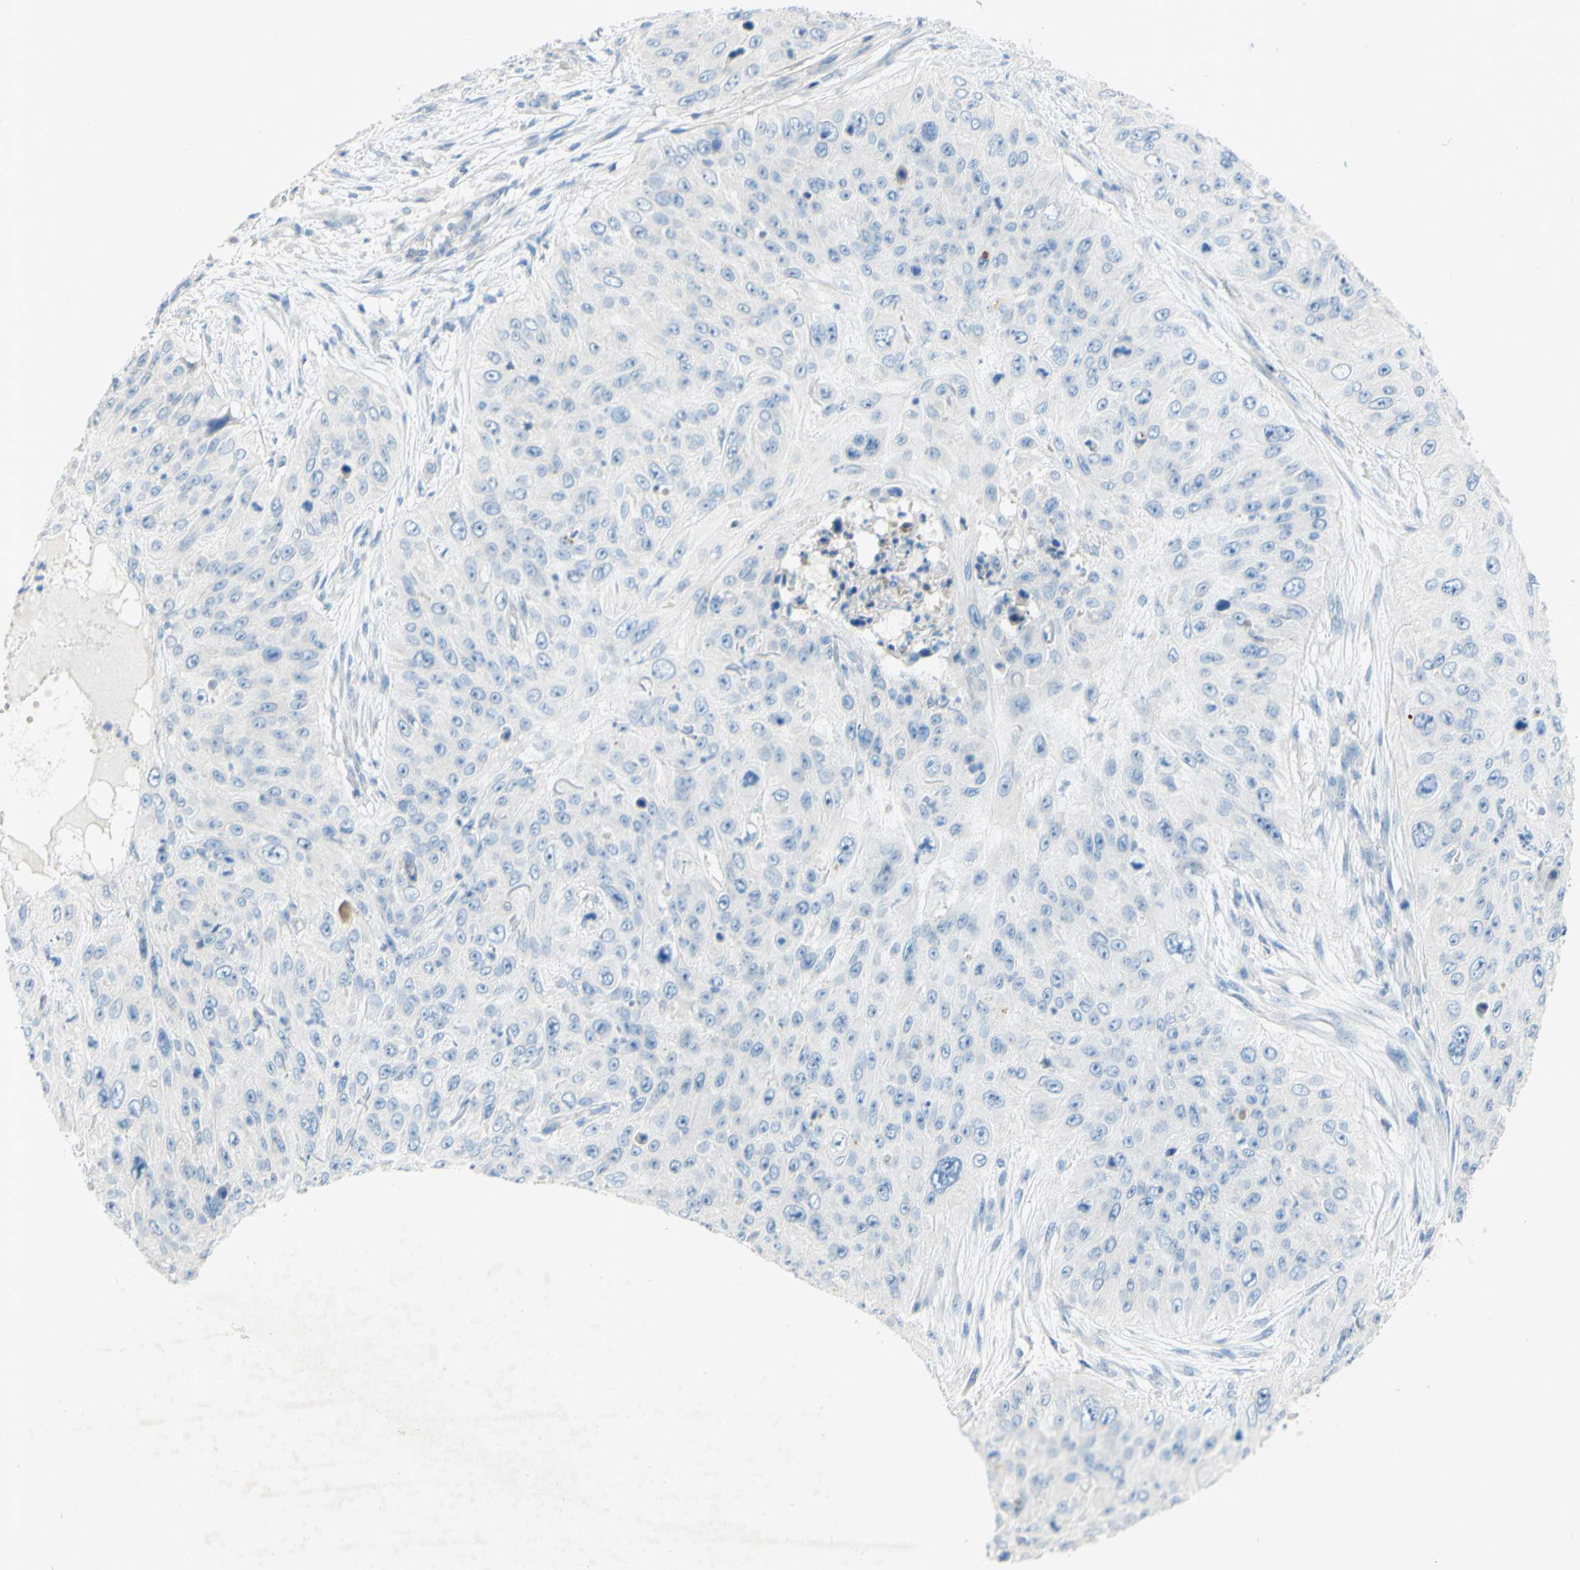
{"staining": {"intensity": "negative", "quantity": "none", "location": "none"}, "tissue": "skin cancer", "cell_type": "Tumor cells", "image_type": "cancer", "snomed": [{"axis": "morphology", "description": "Squamous cell carcinoma, NOS"}, {"axis": "topography", "description": "Skin"}], "caption": "Immunohistochemistry micrograph of human skin cancer (squamous cell carcinoma) stained for a protein (brown), which reveals no staining in tumor cells. Nuclei are stained in blue.", "gene": "ACADL", "patient": {"sex": "female", "age": 80}}